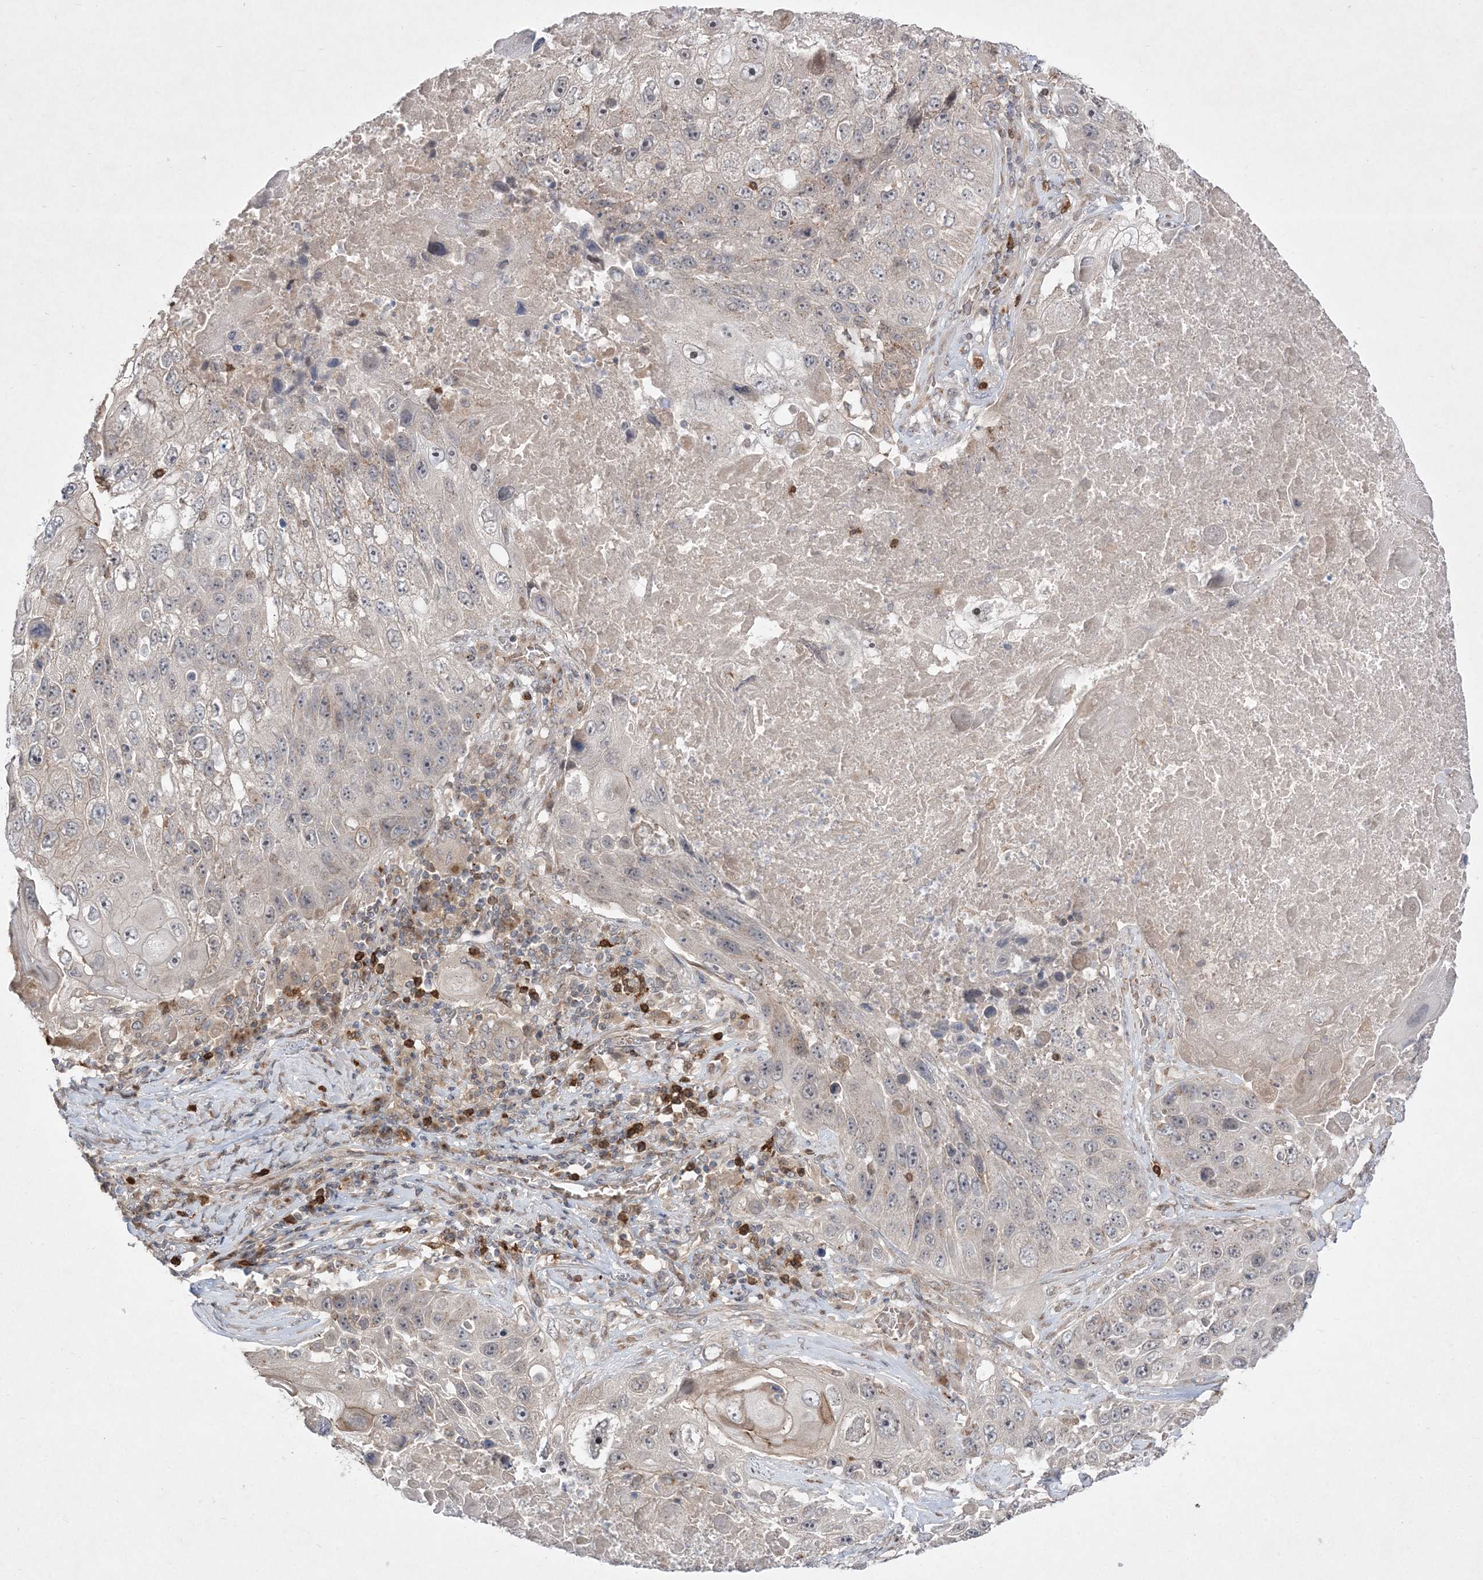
{"staining": {"intensity": "negative", "quantity": "none", "location": "none"}, "tissue": "lung cancer", "cell_type": "Tumor cells", "image_type": "cancer", "snomed": [{"axis": "morphology", "description": "Squamous cell carcinoma, NOS"}, {"axis": "topography", "description": "Lung"}], "caption": "High power microscopy image of an immunohistochemistry (IHC) micrograph of lung cancer (squamous cell carcinoma), revealing no significant positivity in tumor cells.", "gene": "CLNK", "patient": {"sex": "male", "age": 61}}